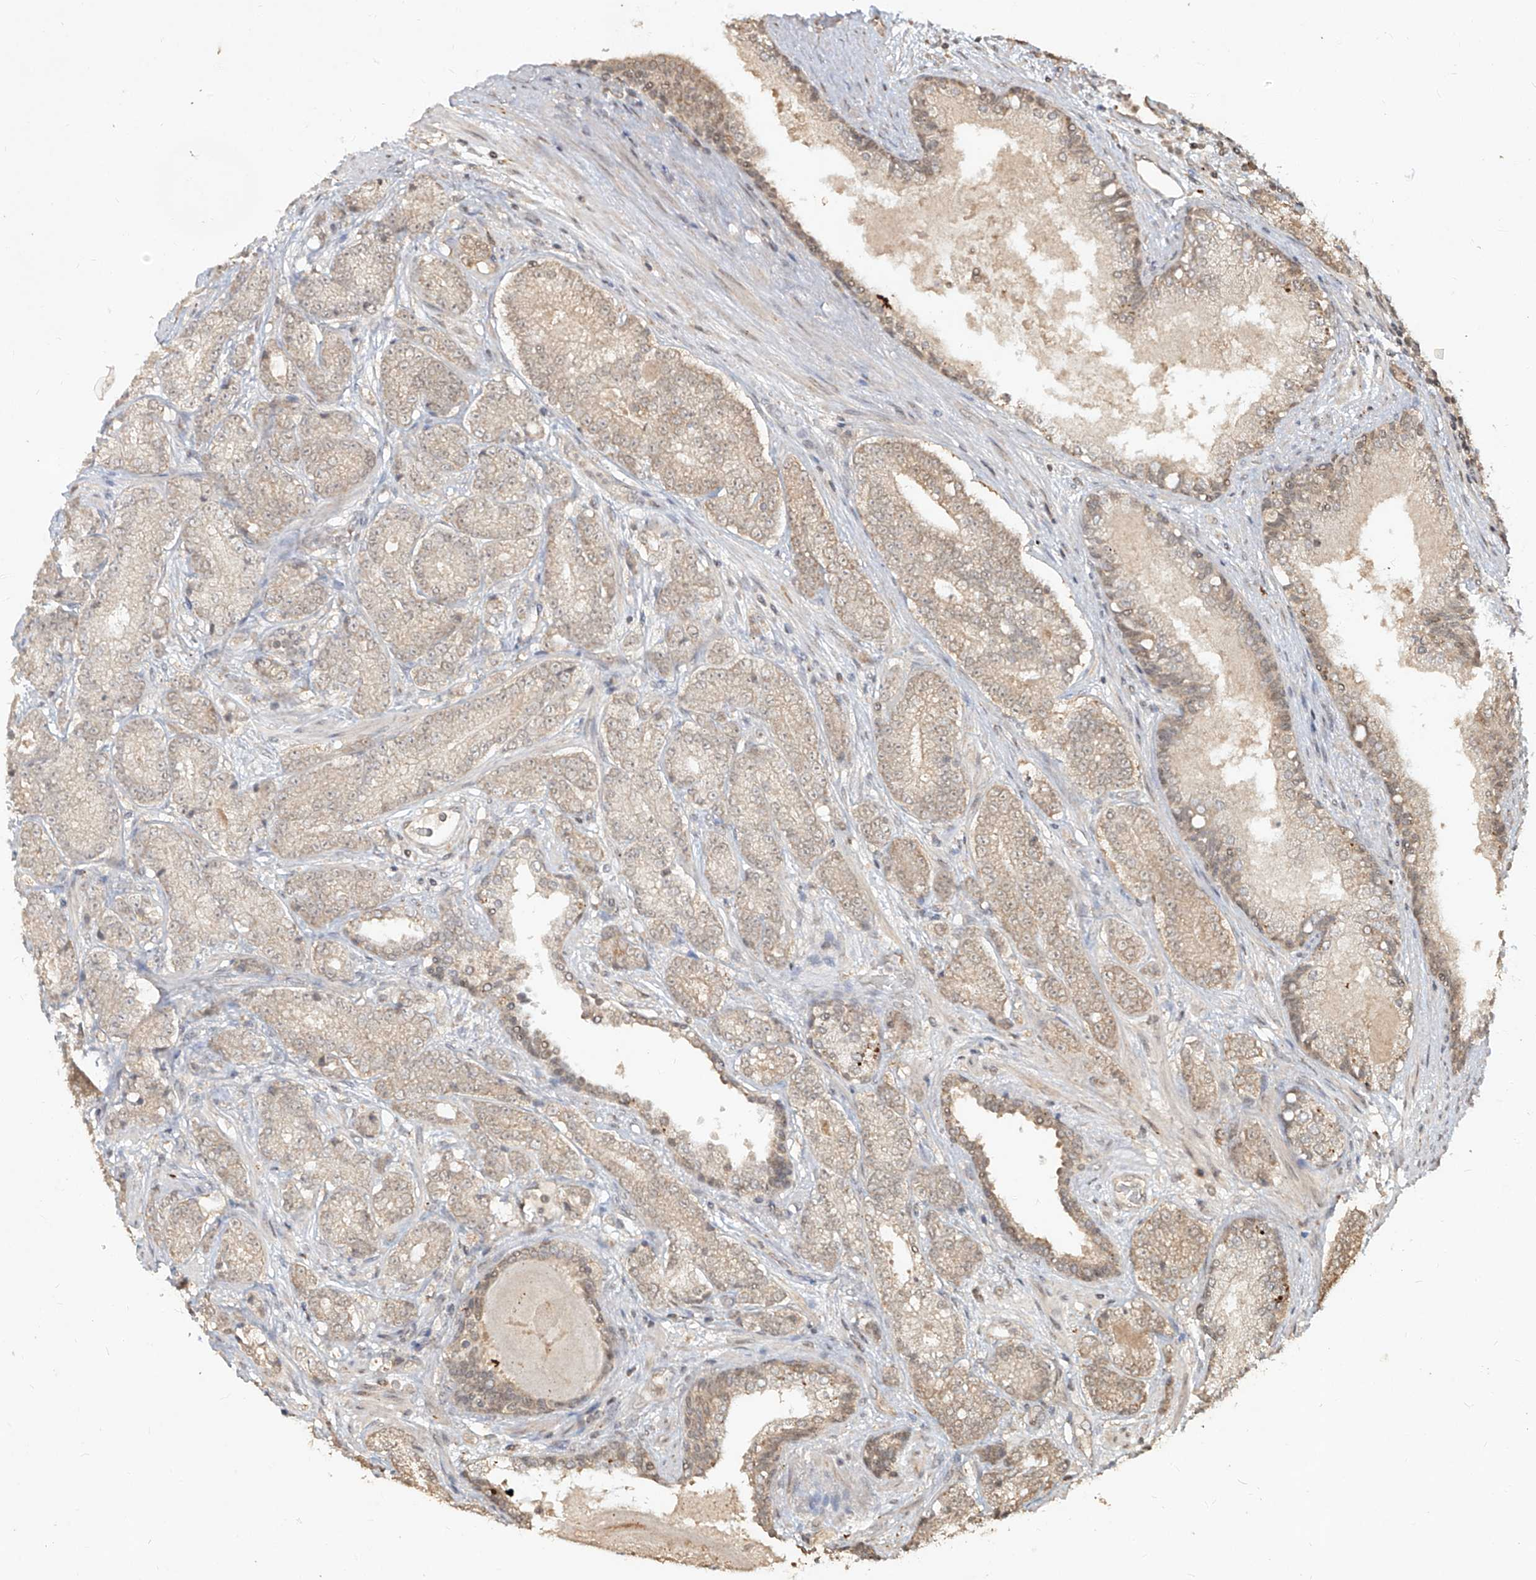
{"staining": {"intensity": "weak", "quantity": ">75%", "location": "cytoplasmic/membranous,nuclear"}, "tissue": "prostate cancer", "cell_type": "Tumor cells", "image_type": "cancer", "snomed": [{"axis": "morphology", "description": "Adenocarcinoma, High grade"}, {"axis": "topography", "description": "Prostate"}], "caption": "Weak cytoplasmic/membranous and nuclear expression is seen in approximately >75% of tumor cells in adenocarcinoma (high-grade) (prostate). (DAB IHC, brown staining for protein, blue staining for nuclei).", "gene": "UBE2K", "patient": {"sex": "male", "age": 61}}